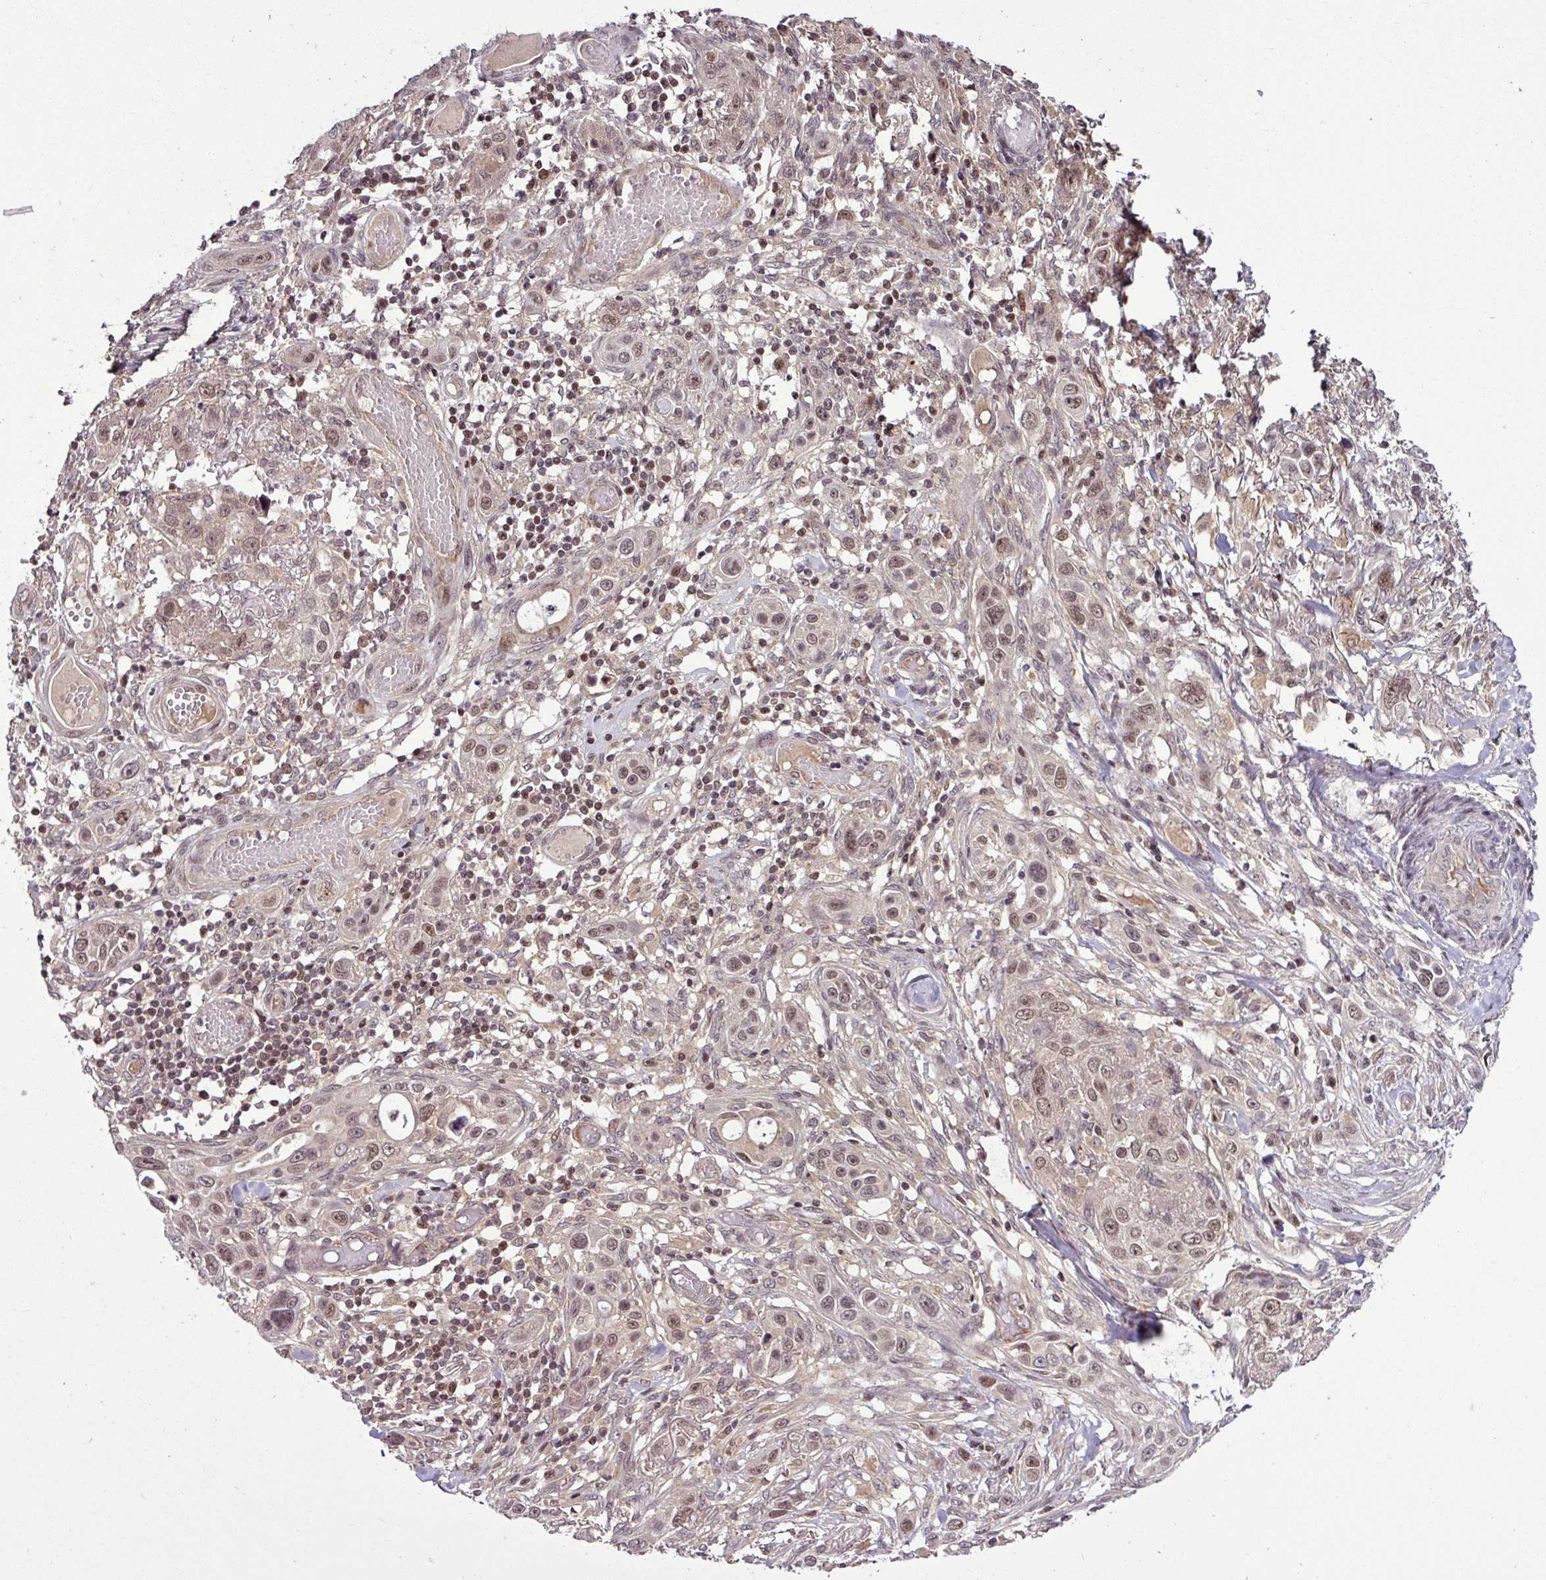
{"staining": {"intensity": "moderate", "quantity": "25%-75%", "location": "nuclear"}, "tissue": "skin cancer", "cell_type": "Tumor cells", "image_type": "cancer", "snomed": [{"axis": "morphology", "description": "Squamous cell carcinoma, NOS"}, {"axis": "topography", "description": "Skin"}], "caption": "The micrograph displays immunohistochemical staining of skin cancer. There is moderate nuclear staining is appreciated in approximately 25%-75% of tumor cells.", "gene": "ITPKC", "patient": {"sex": "female", "age": 69}}